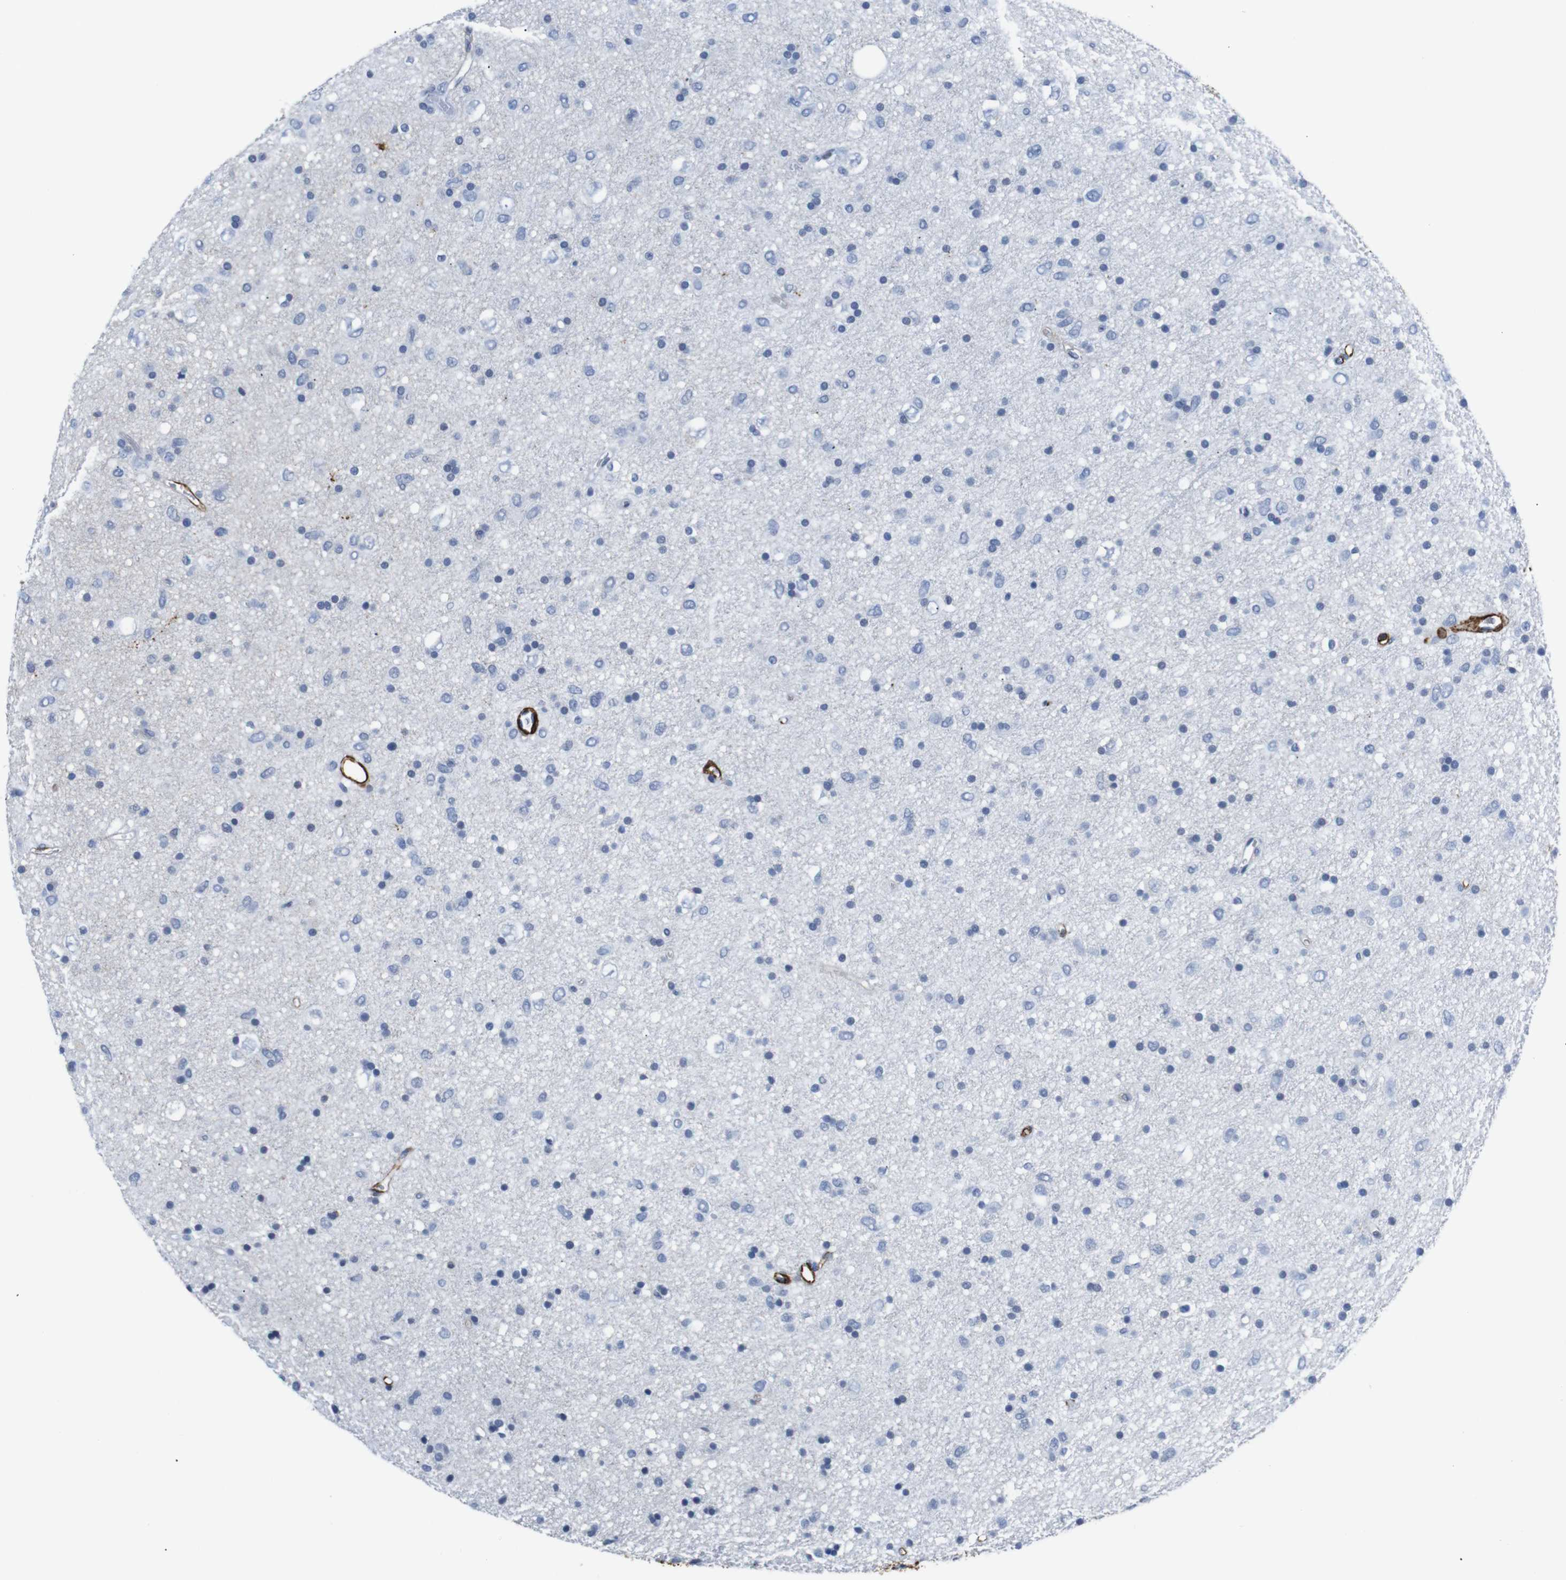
{"staining": {"intensity": "negative", "quantity": "none", "location": "none"}, "tissue": "glioma", "cell_type": "Tumor cells", "image_type": "cancer", "snomed": [{"axis": "morphology", "description": "Glioma, malignant, Low grade"}, {"axis": "topography", "description": "Brain"}], "caption": "The IHC photomicrograph has no significant positivity in tumor cells of glioma tissue.", "gene": "ACTA2", "patient": {"sex": "male", "age": 77}}